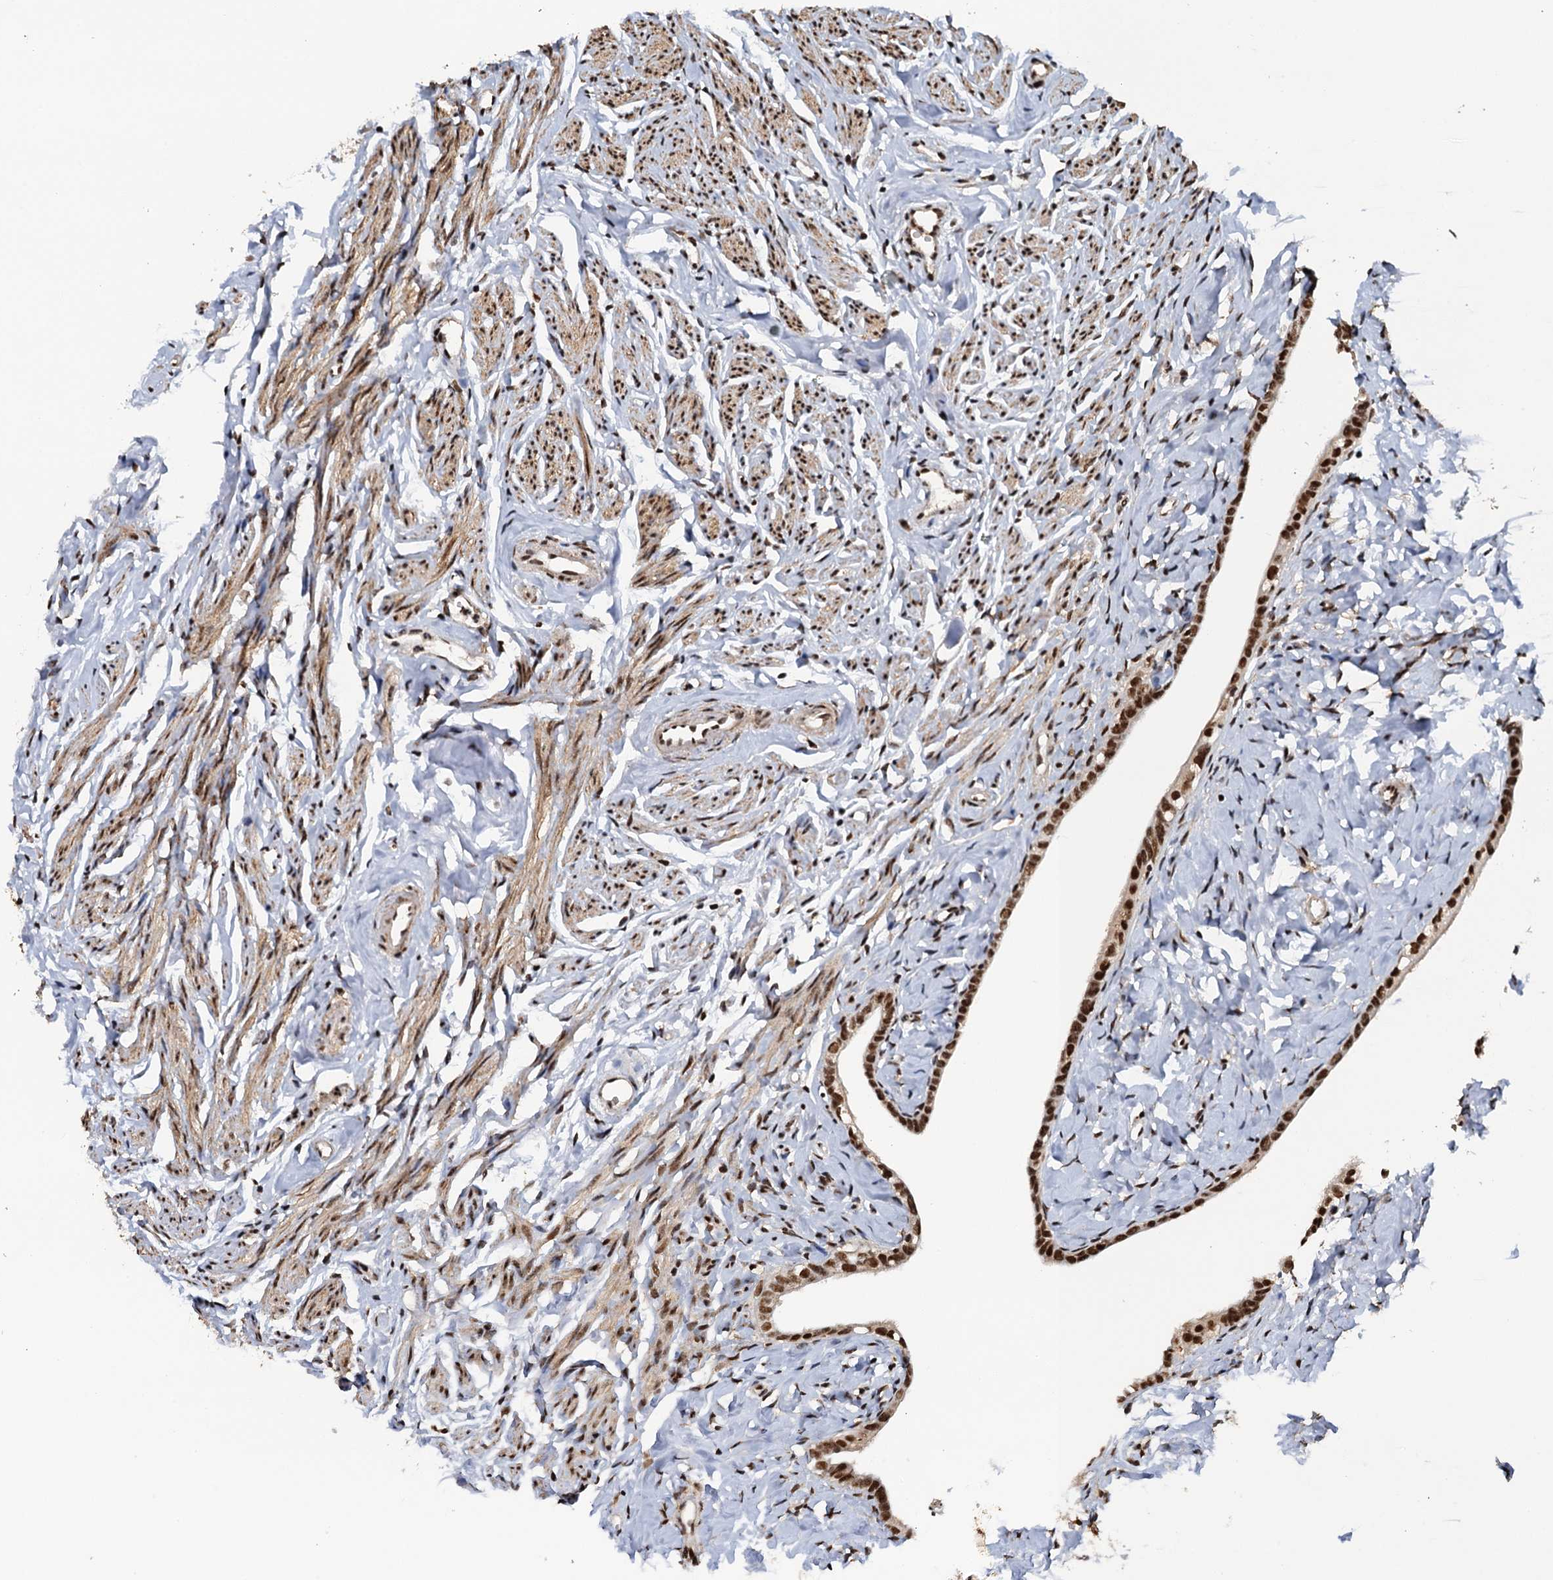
{"staining": {"intensity": "strong", "quantity": ">75%", "location": "nuclear"}, "tissue": "fallopian tube", "cell_type": "Glandular cells", "image_type": "normal", "snomed": [{"axis": "morphology", "description": "Normal tissue, NOS"}, {"axis": "topography", "description": "Fallopian tube"}], "caption": "Immunohistochemical staining of benign human fallopian tube shows strong nuclear protein positivity in approximately >75% of glandular cells. (Brightfield microscopy of DAB IHC at high magnification).", "gene": "ZC3H18", "patient": {"sex": "female", "age": 66}}